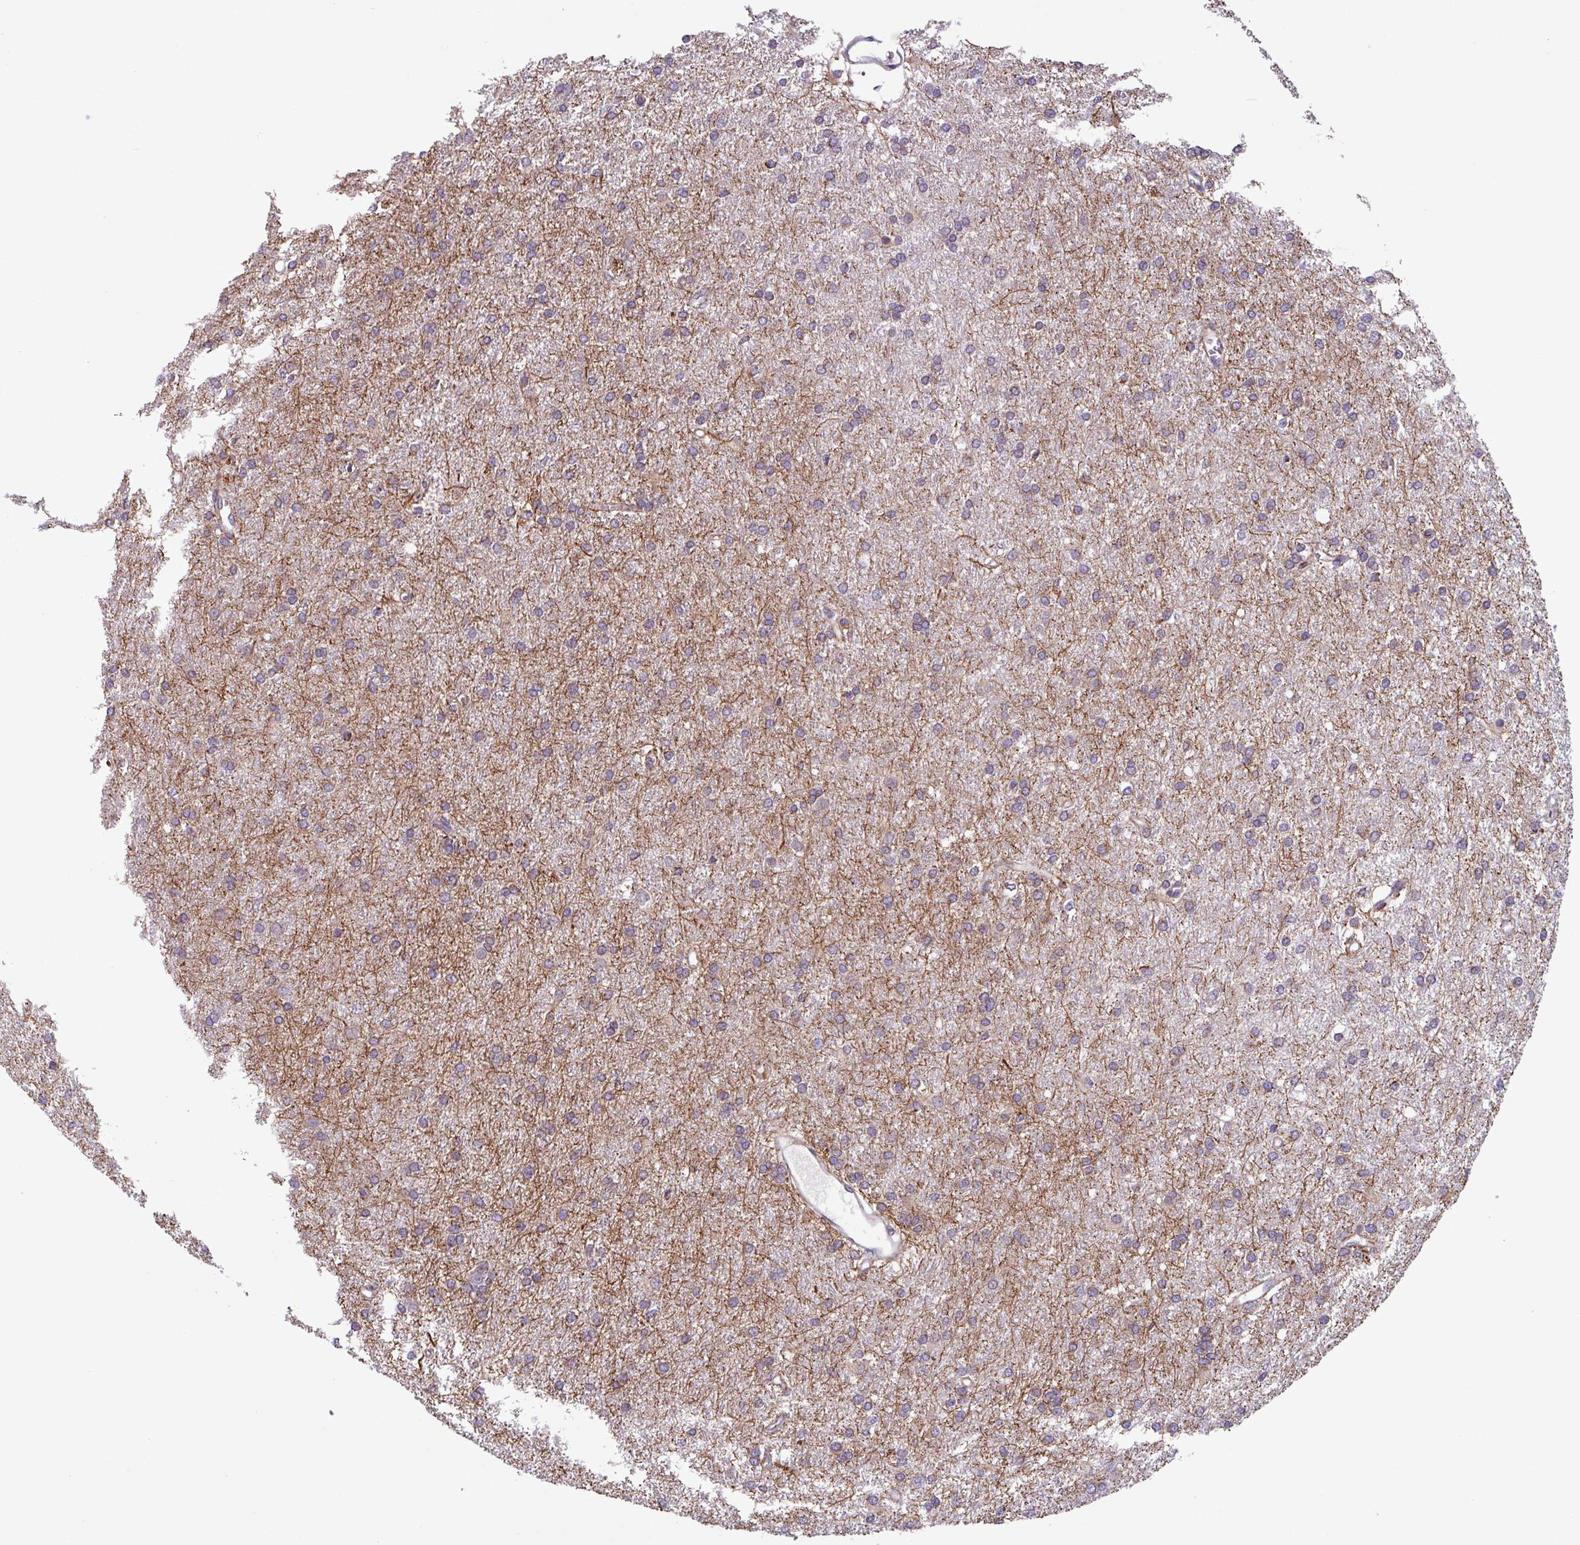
{"staining": {"intensity": "weak", "quantity": "<25%", "location": "cytoplasmic/membranous"}, "tissue": "glioma", "cell_type": "Tumor cells", "image_type": "cancer", "snomed": [{"axis": "morphology", "description": "Glioma, malignant, High grade"}, {"axis": "topography", "description": "Brain"}], "caption": "High power microscopy micrograph of an immunohistochemistry (IHC) micrograph of malignant high-grade glioma, revealing no significant positivity in tumor cells. (DAB (3,3'-diaminobenzidine) immunohistochemistry visualized using brightfield microscopy, high magnification).", "gene": "AKIRIN1", "patient": {"sex": "female", "age": 50}}